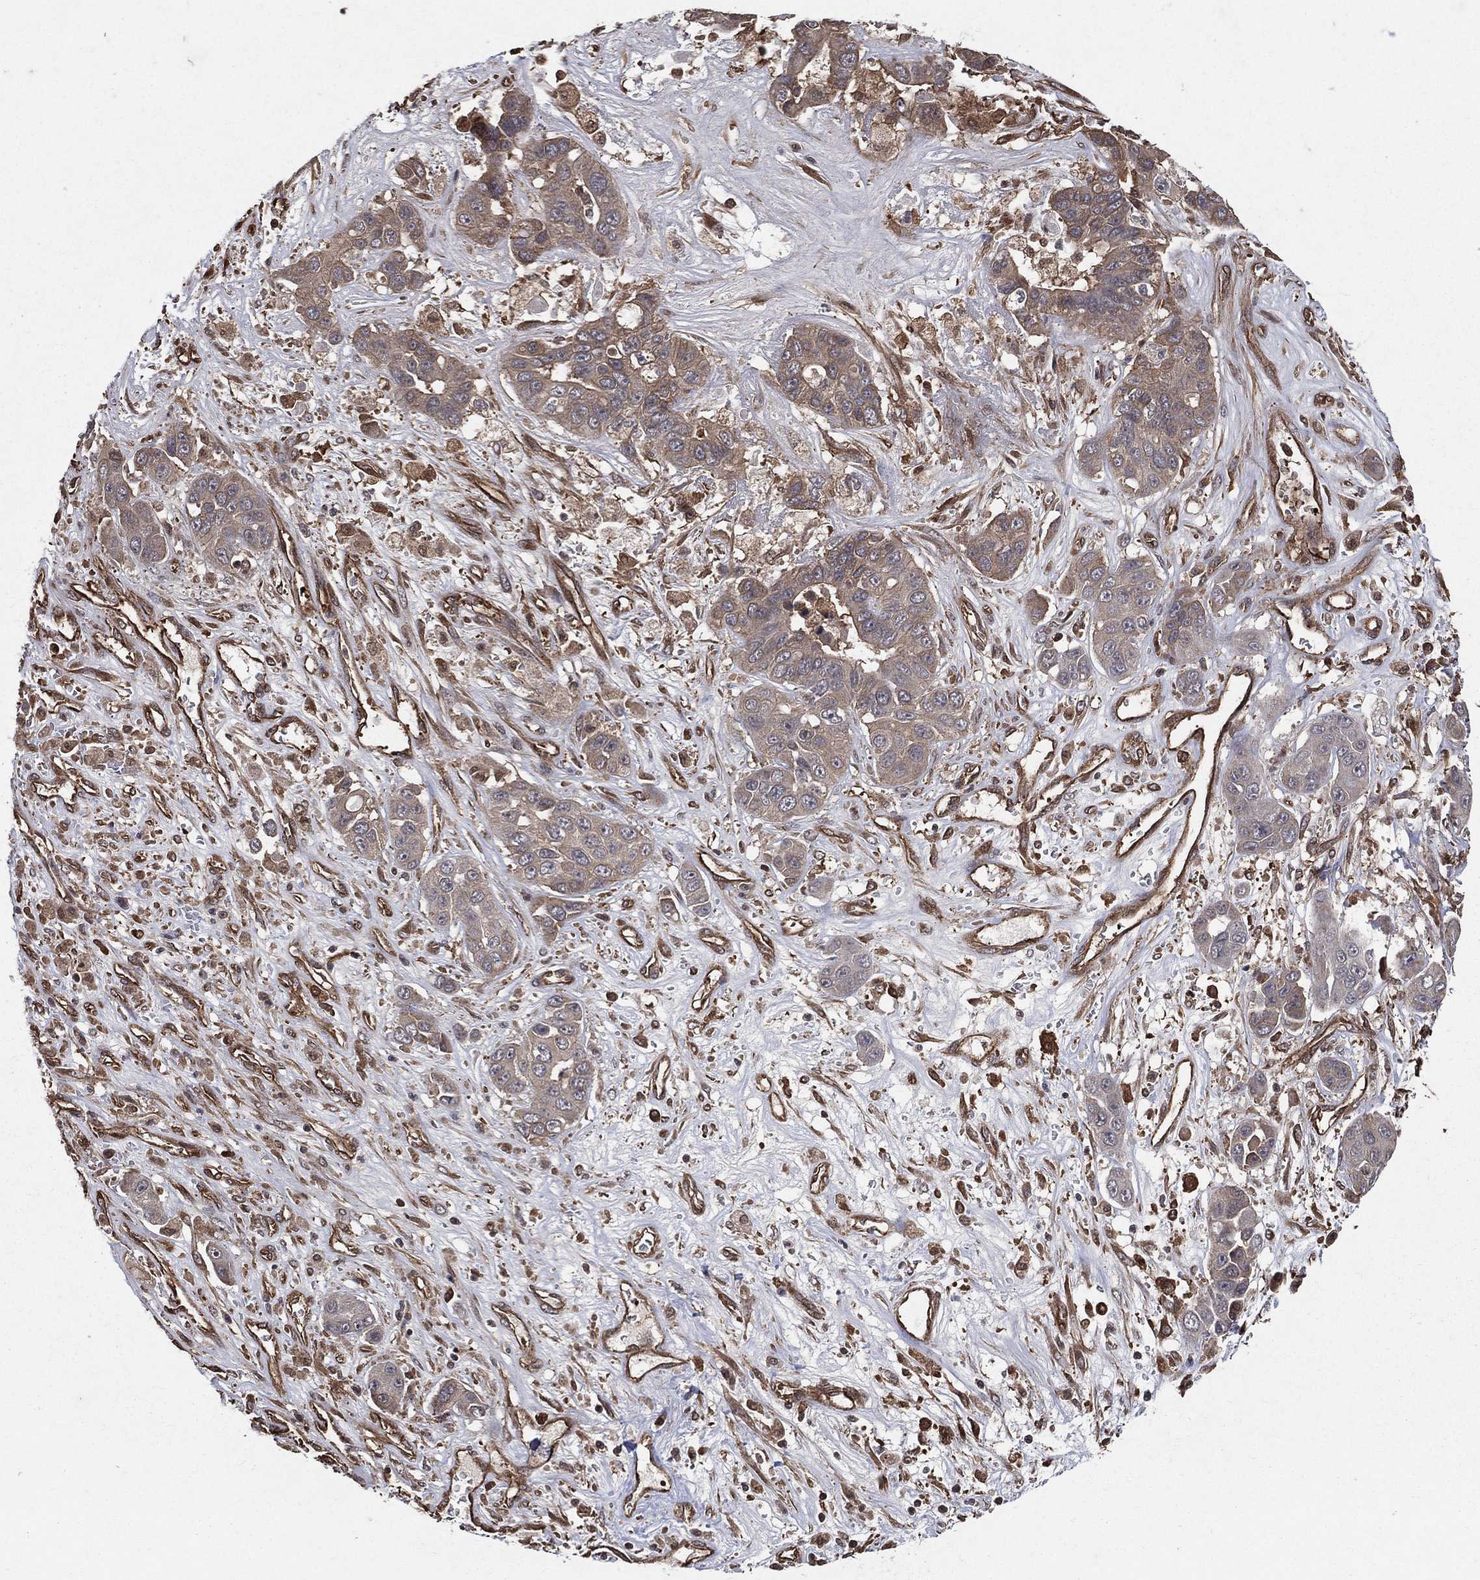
{"staining": {"intensity": "moderate", "quantity": "<25%", "location": "cytoplasmic/membranous"}, "tissue": "liver cancer", "cell_type": "Tumor cells", "image_type": "cancer", "snomed": [{"axis": "morphology", "description": "Cholangiocarcinoma"}, {"axis": "topography", "description": "Liver"}], "caption": "Immunohistochemistry (IHC) micrograph of liver cholangiocarcinoma stained for a protein (brown), which shows low levels of moderate cytoplasmic/membranous staining in approximately <25% of tumor cells.", "gene": "DPYSL2", "patient": {"sex": "female", "age": 52}}